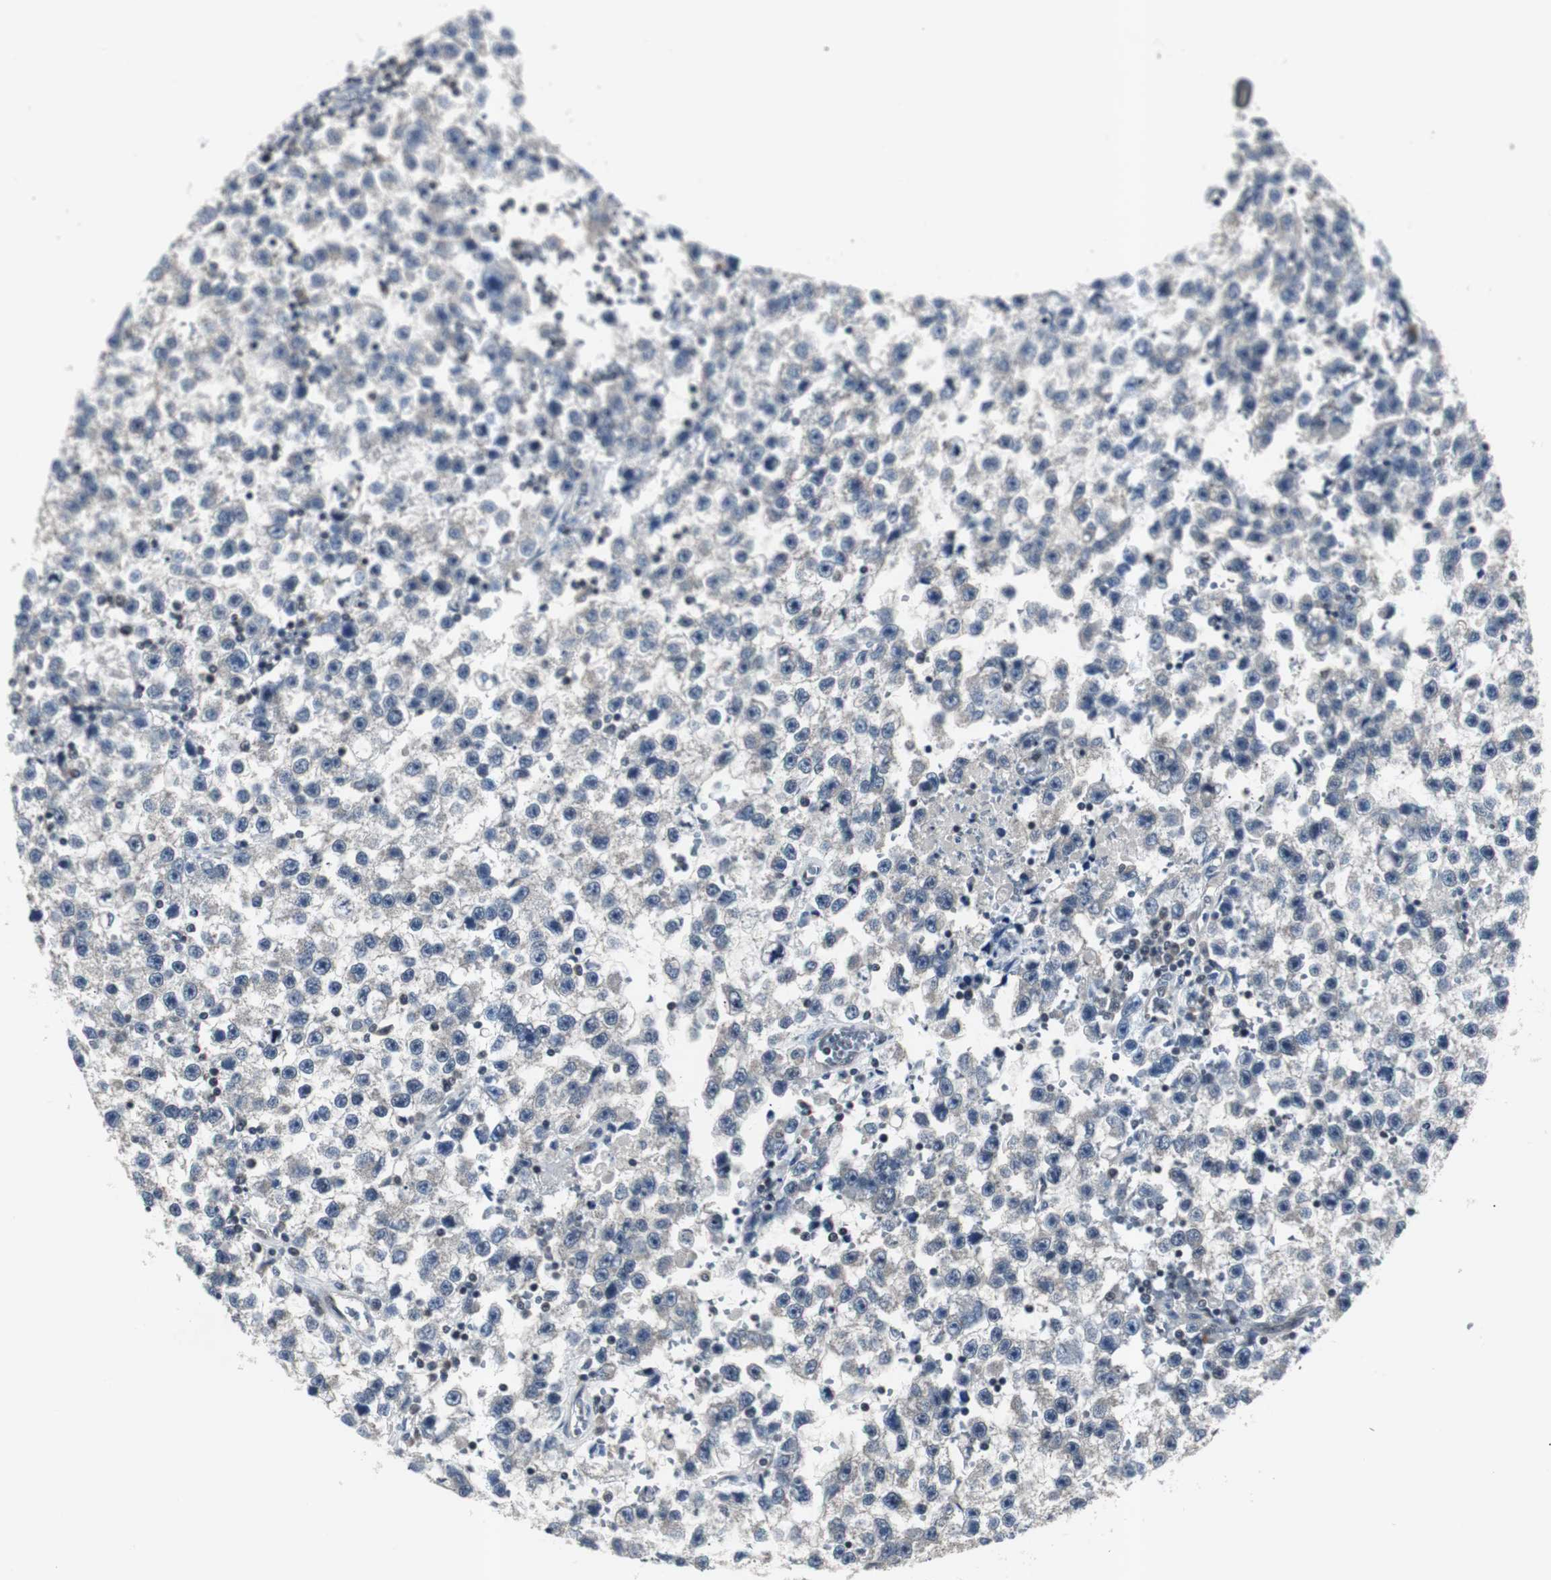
{"staining": {"intensity": "weak", "quantity": "<25%", "location": "cytoplasmic/membranous"}, "tissue": "testis cancer", "cell_type": "Tumor cells", "image_type": "cancer", "snomed": [{"axis": "morphology", "description": "Seminoma, NOS"}, {"axis": "topography", "description": "Testis"}], "caption": "The photomicrograph demonstrates no significant expression in tumor cells of testis cancer (seminoma).", "gene": "SMAD1", "patient": {"sex": "male", "age": 33}}